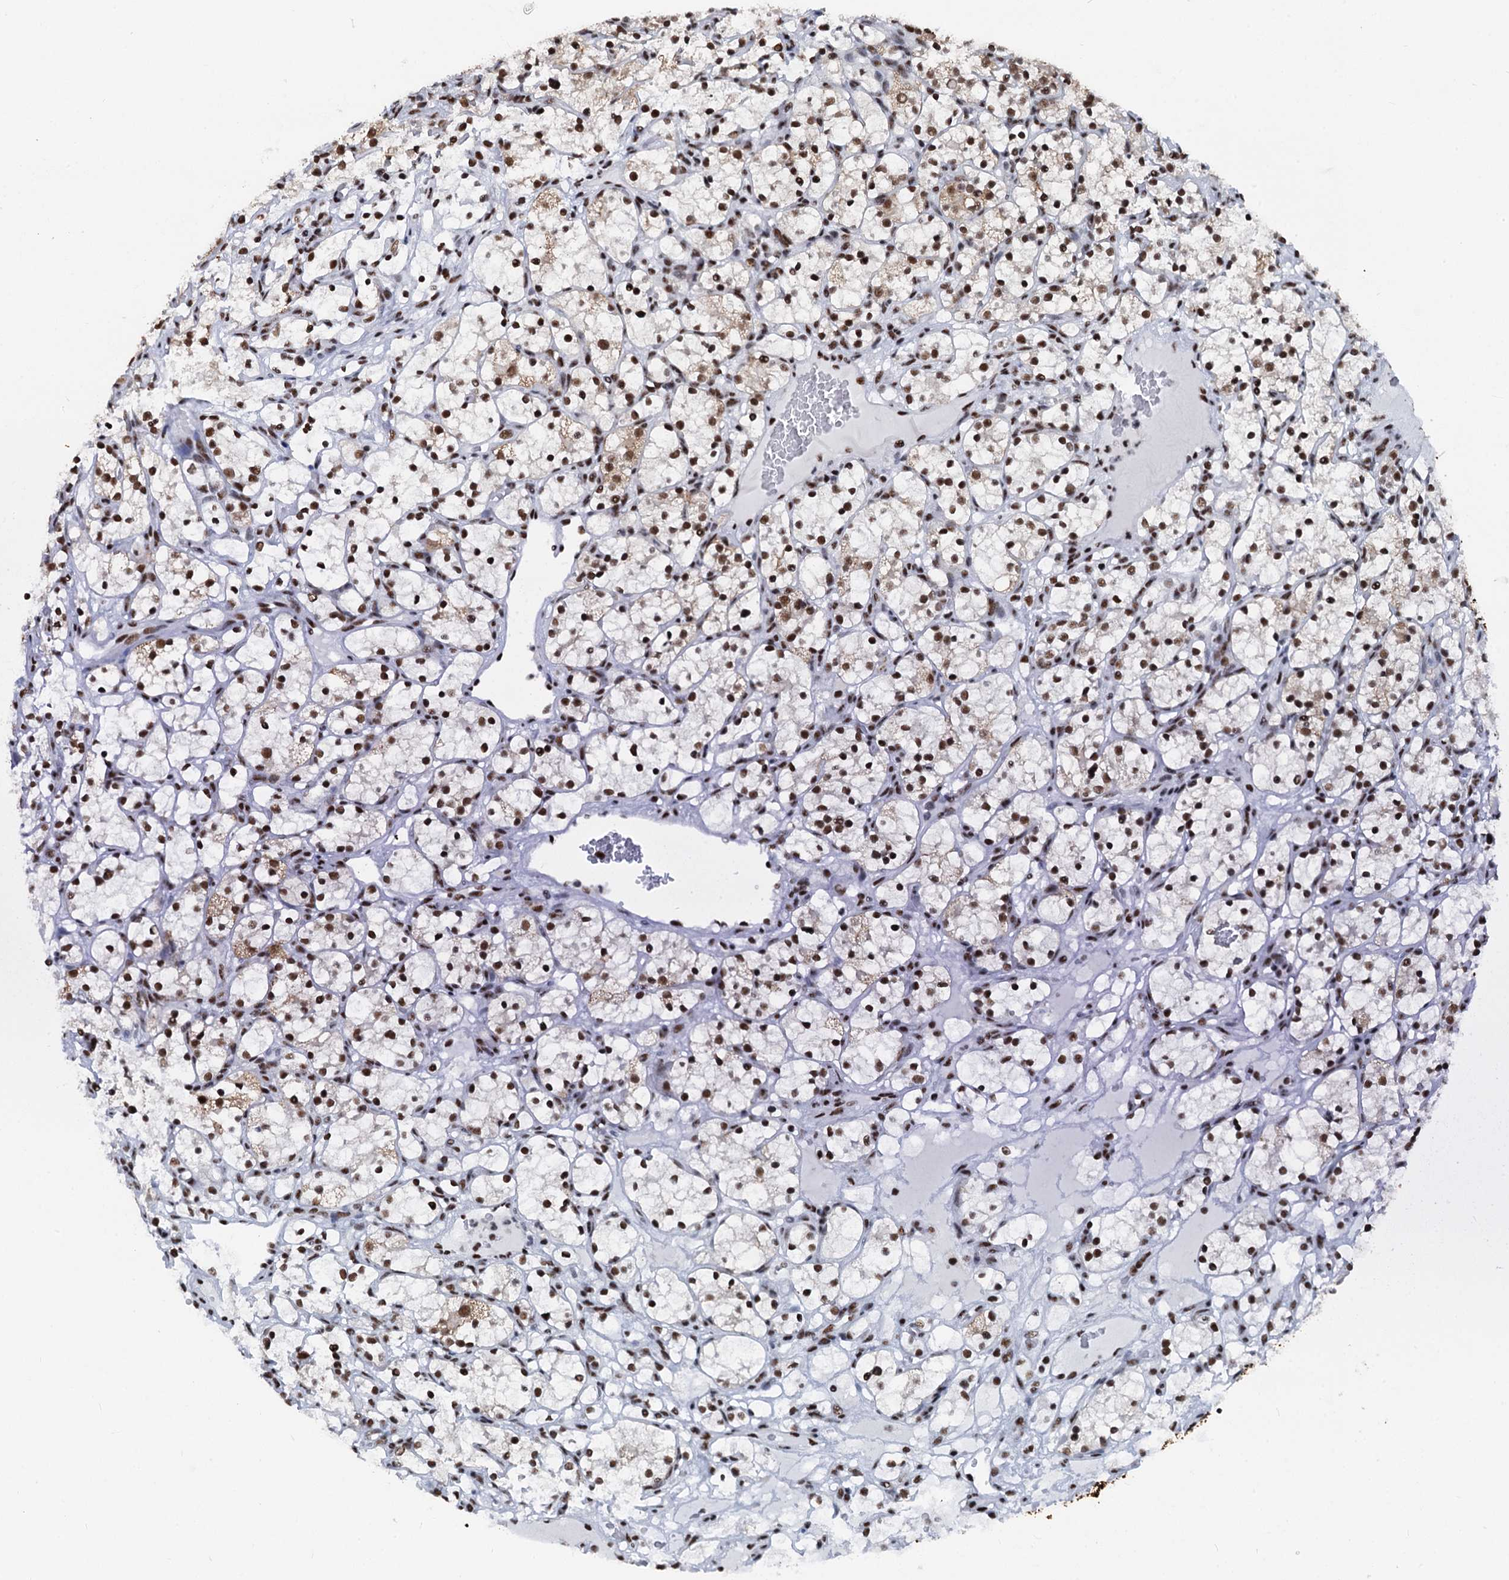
{"staining": {"intensity": "moderate", "quantity": ">75%", "location": "nuclear"}, "tissue": "renal cancer", "cell_type": "Tumor cells", "image_type": "cancer", "snomed": [{"axis": "morphology", "description": "Adenocarcinoma, NOS"}, {"axis": "topography", "description": "Kidney"}], "caption": "Protein expression analysis of human renal cancer (adenocarcinoma) reveals moderate nuclear staining in about >75% of tumor cells.", "gene": "DDX23", "patient": {"sex": "female", "age": 69}}